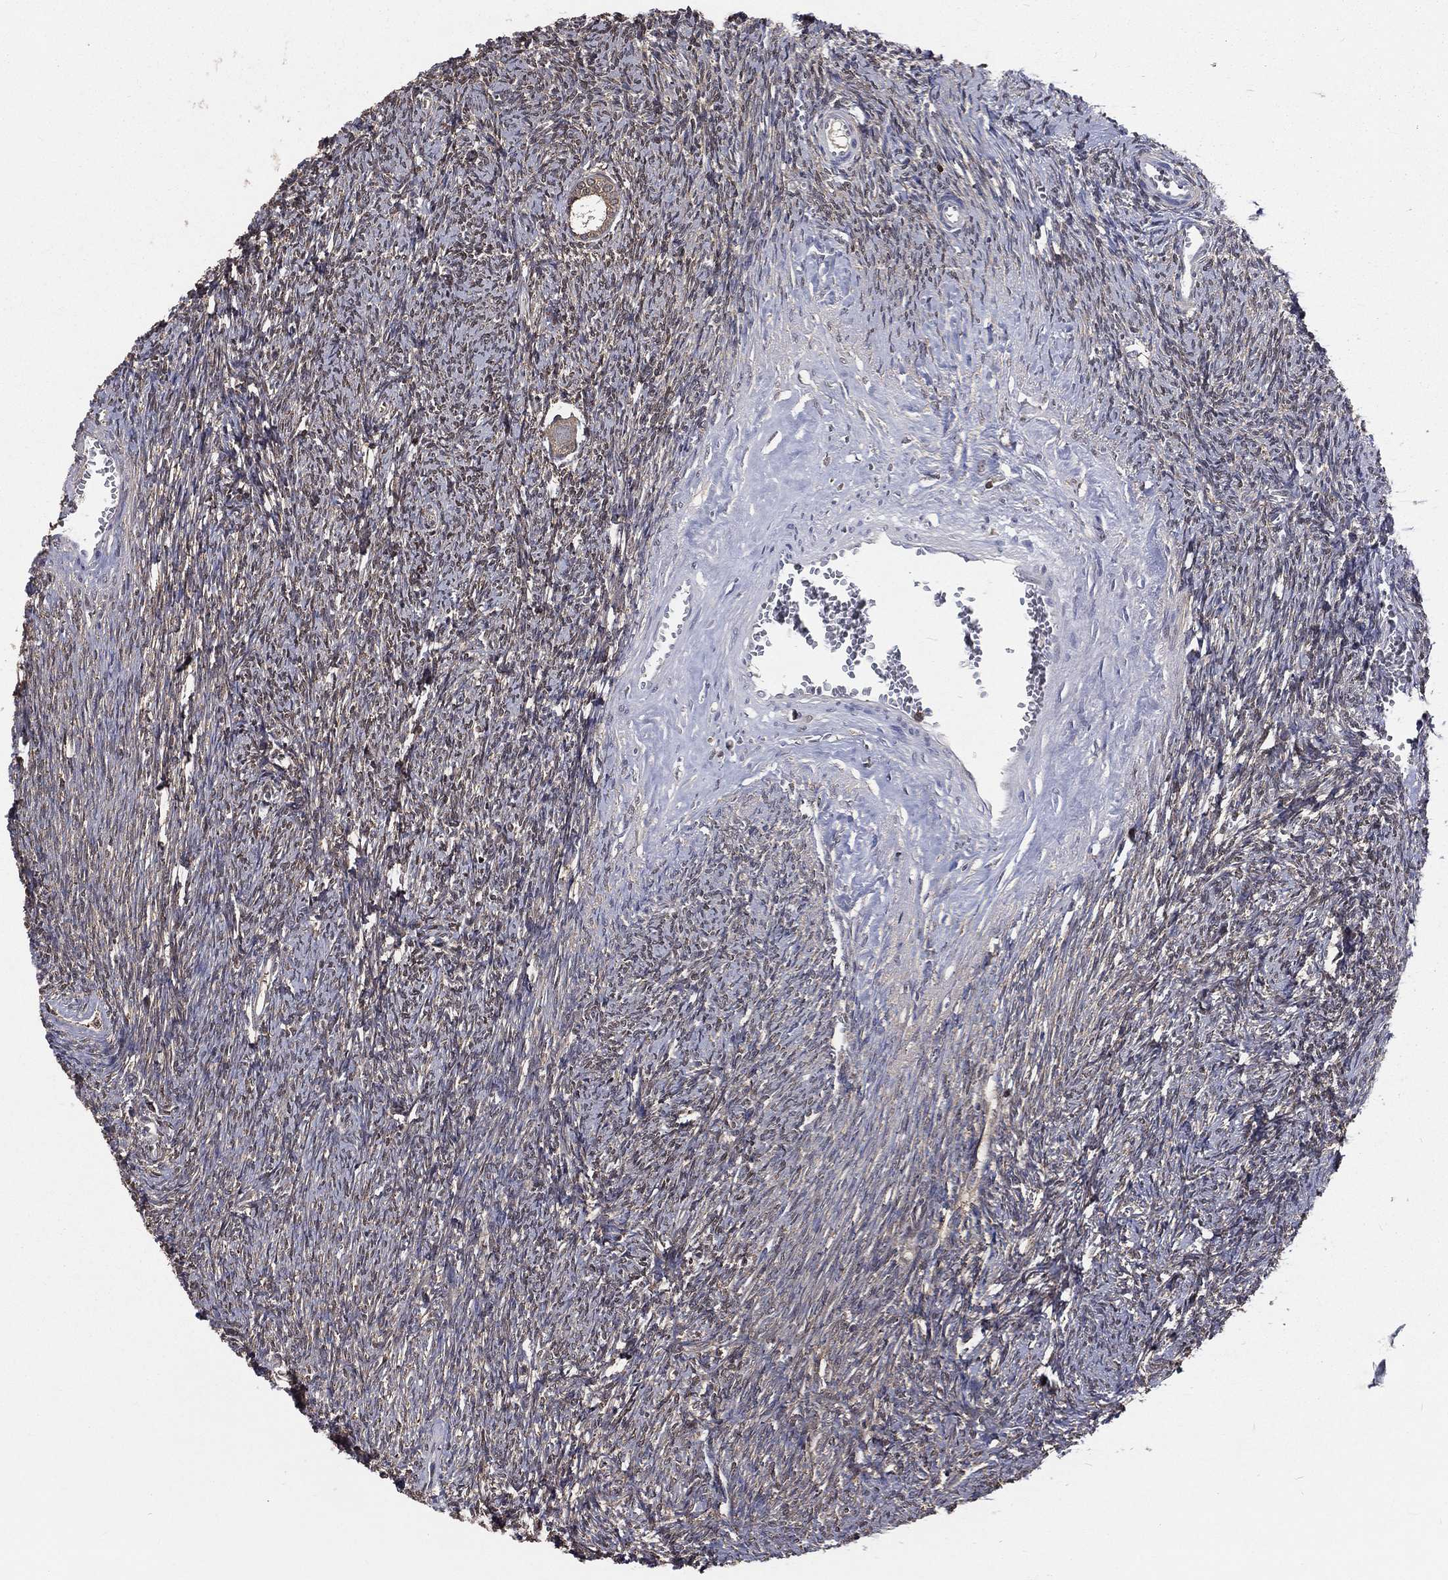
{"staining": {"intensity": "negative", "quantity": "none", "location": "none"}, "tissue": "ovary", "cell_type": "Ovarian stroma cells", "image_type": "normal", "snomed": [{"axis": "morphology", "description": "Normal tissue, NOS"}, {"axis": "topography", "description": "Fallopian tube"}, {"axis": "topography", "description": "Ovary"}], "caption": "Immunohistochemistry (IHC) of unremarkable ovary exhibits no expression in ovarian stroma cells. The staining is performed using DAB (3,3'-diaminobenzidine) brown chromogen with nuclei counter-stained in using hematoxylin.", "gene": "TBC1D2", "patient": {"sex": "female", "age": 33}}